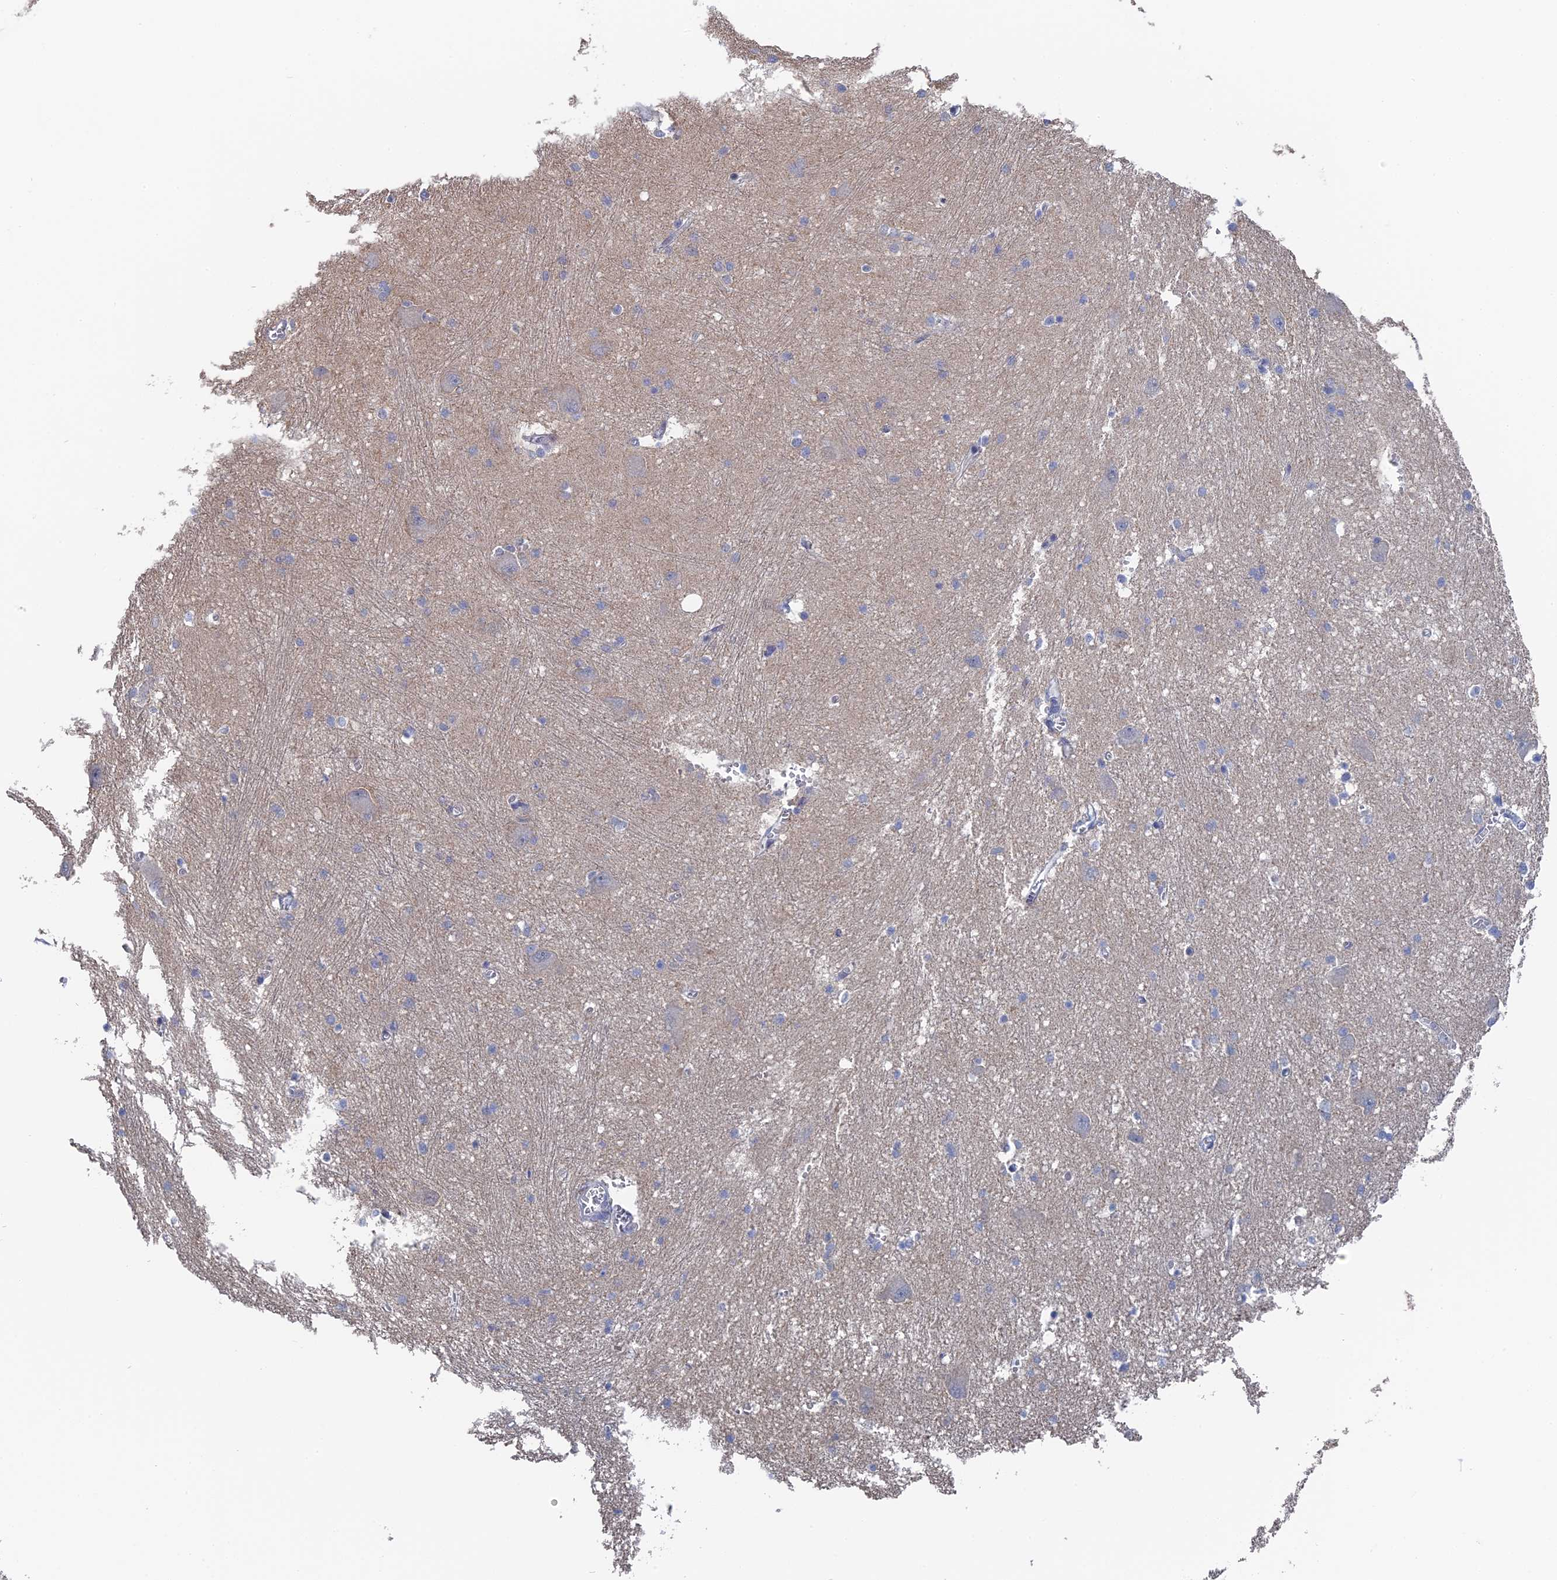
{"staining": {"intensity": "negative", "quantity": "none", "location": "none"}, "tissue": "caudate", "cell_type": "Glial cells", "image_type": "normal", "snomed": [{"axis": "morphology", "description": "Normal tissue, NOS"}, {"axis": "topography", "description": "Lateral ventricle wall"}], "caption": "A high-resolution micrograph shows immunohistochemistry staining of benign caudate, which exhibits no significant positivity in glial cells. Brightfield microscopy of immunohistochemistry (IHC) stained with DAB (3,3'-diaminobenzidine) (brown) and hematoxylin (blue), captured at high magnification.", "gene": "TSSC4", "patient": {"sex": "male", "age": 37}}